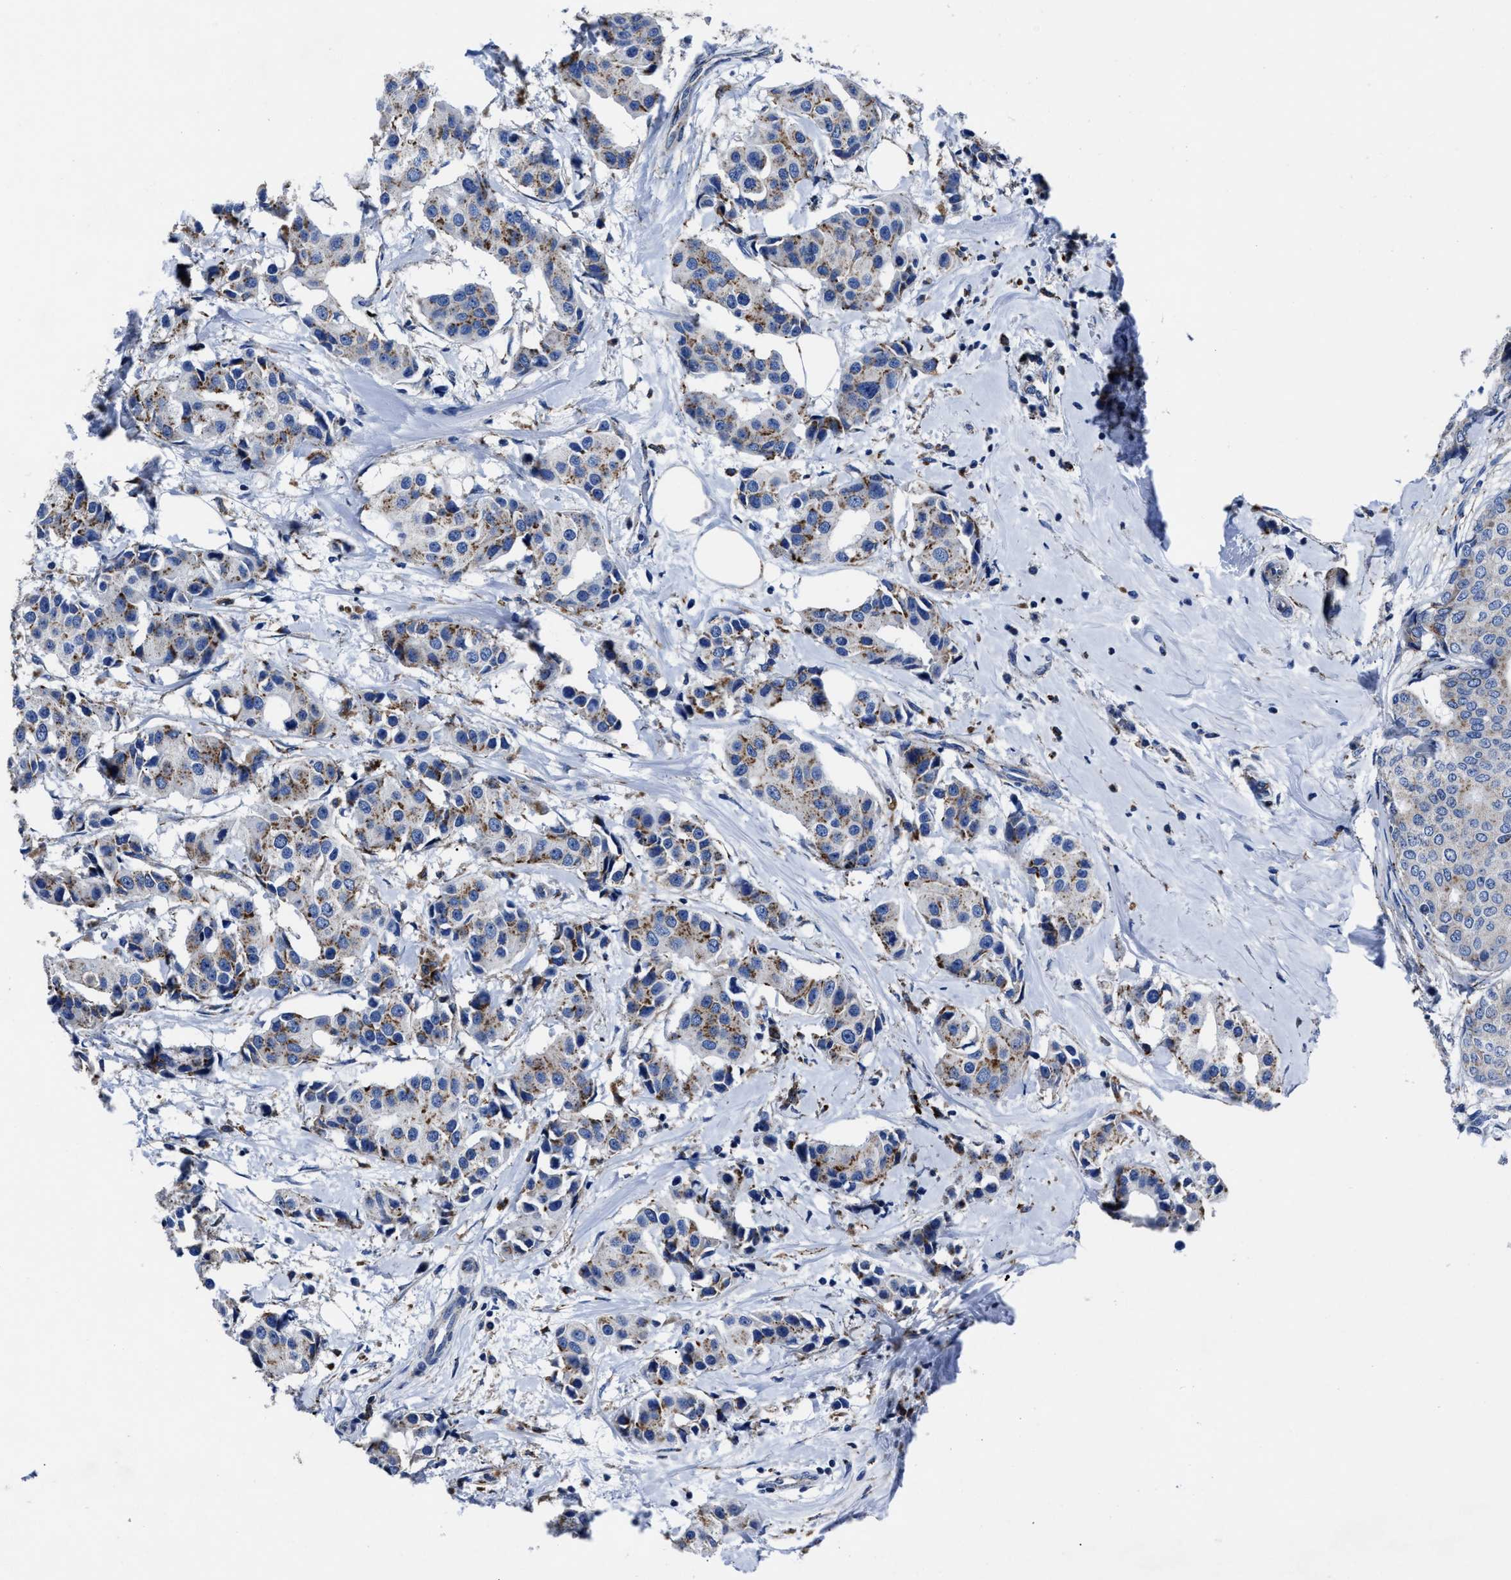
{"staining": {"intensity": "moderate", "quantity": ">75%", "location": "cytoplasmic/membranous"}, "tissue": "breast cancer", "cell_type": "Tumor cells", "image_type": "cancer", "snomed": [{"axis": "morphology", "description": "Normal tissue, NOS"}, {"axis": "morphology", "description": "Duct carcinoma"}, {"axis": "topography", "description": "Breast"}], "caption": "Immunohistochemical staining of human breast cancer (invasive ductal carcinoma) exhibits medium levels of moderate cytoplasmic/membranous expression in approximately >75% of tumor cells.", "gene": "LAMTOR4", "patient": {"sex": "female", "age": 39}}